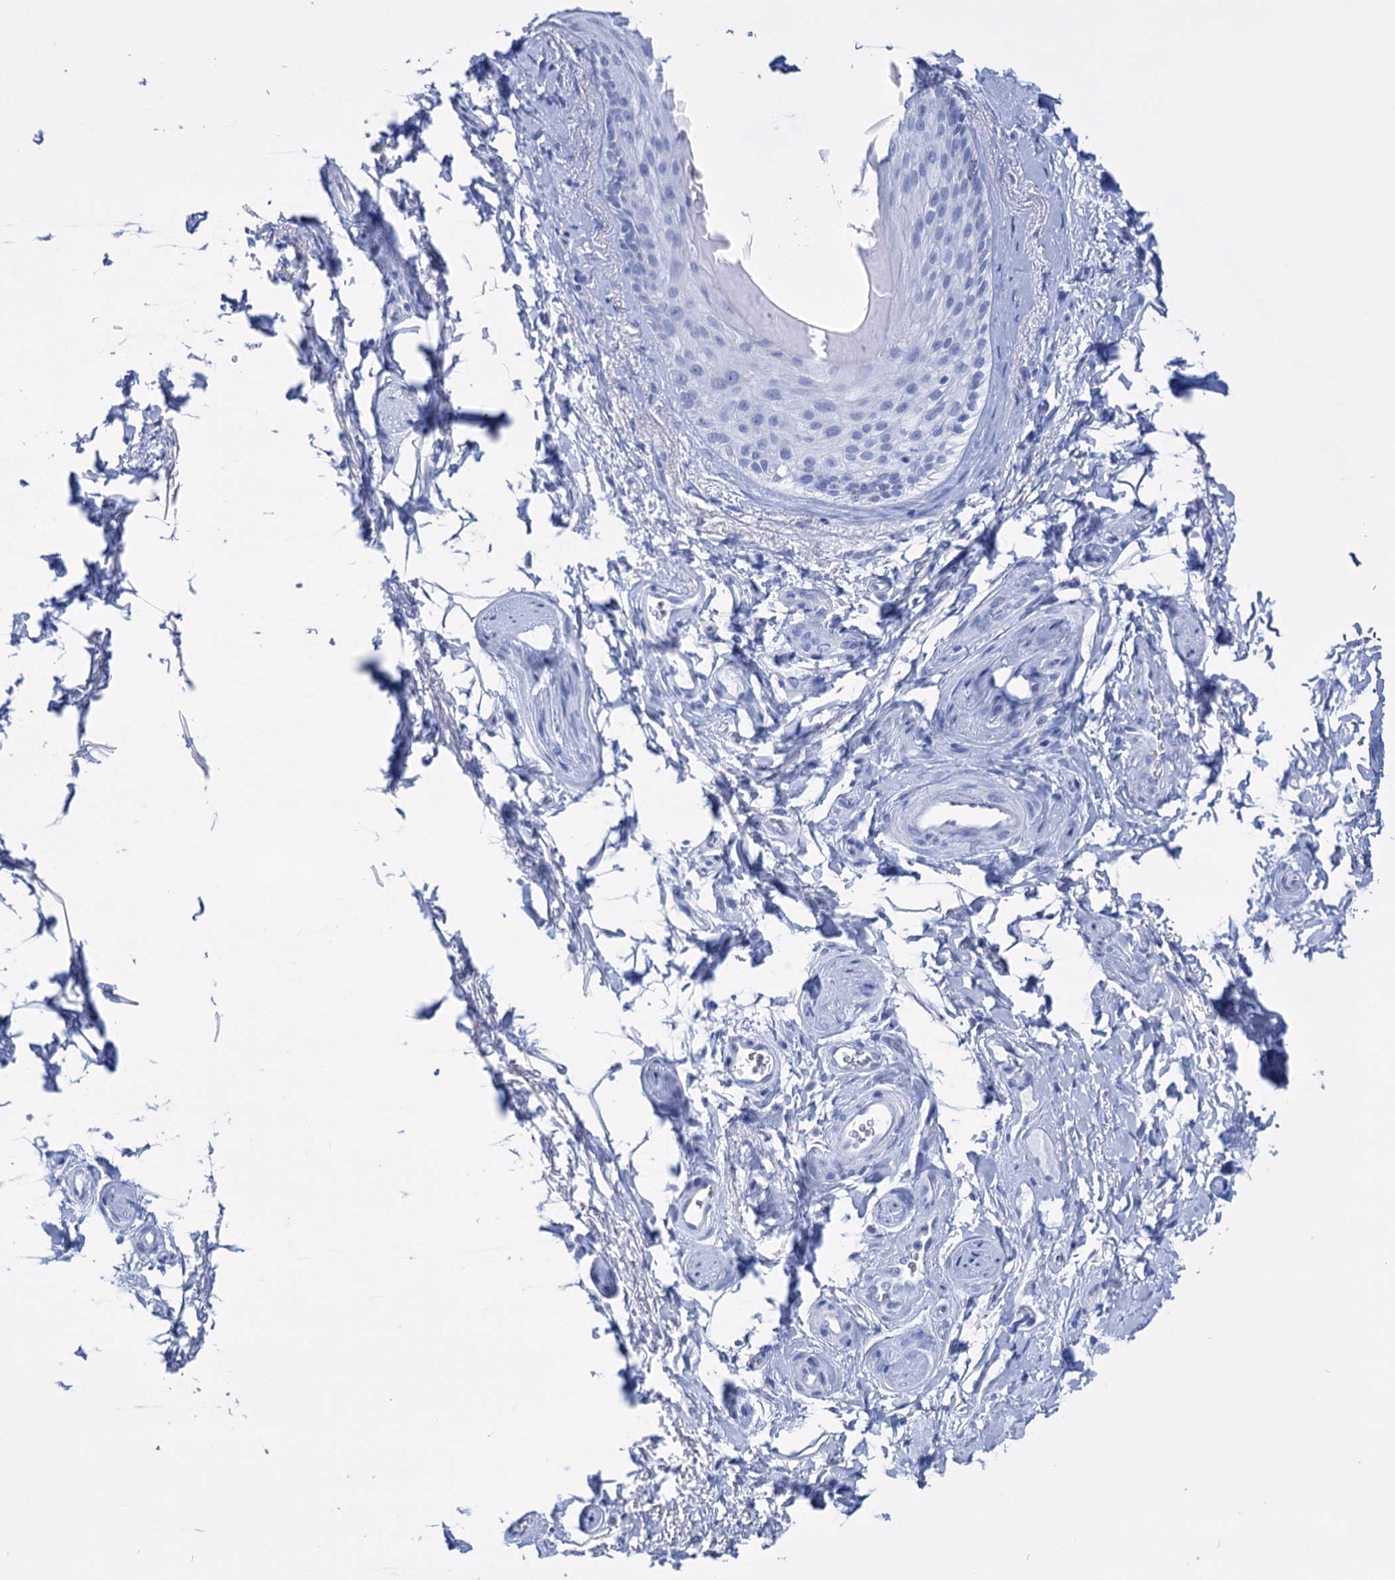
{"staining": {"intensity": "negative", "quantity": "none", "location": "none"}, "tissue": "skin", "cell_type": "Epidermal cells", "image_type": "normal", "snomed": [{"axis": "morphology", "description": "Normal tissue, NOS"}, {"axis": "topography", "description": "Anal"}], "caption": "Image shows no protein staining in epidermal cells of normal skin.", "gene": "FBXW12", "patient": {"sex": "male", "age": 44}}